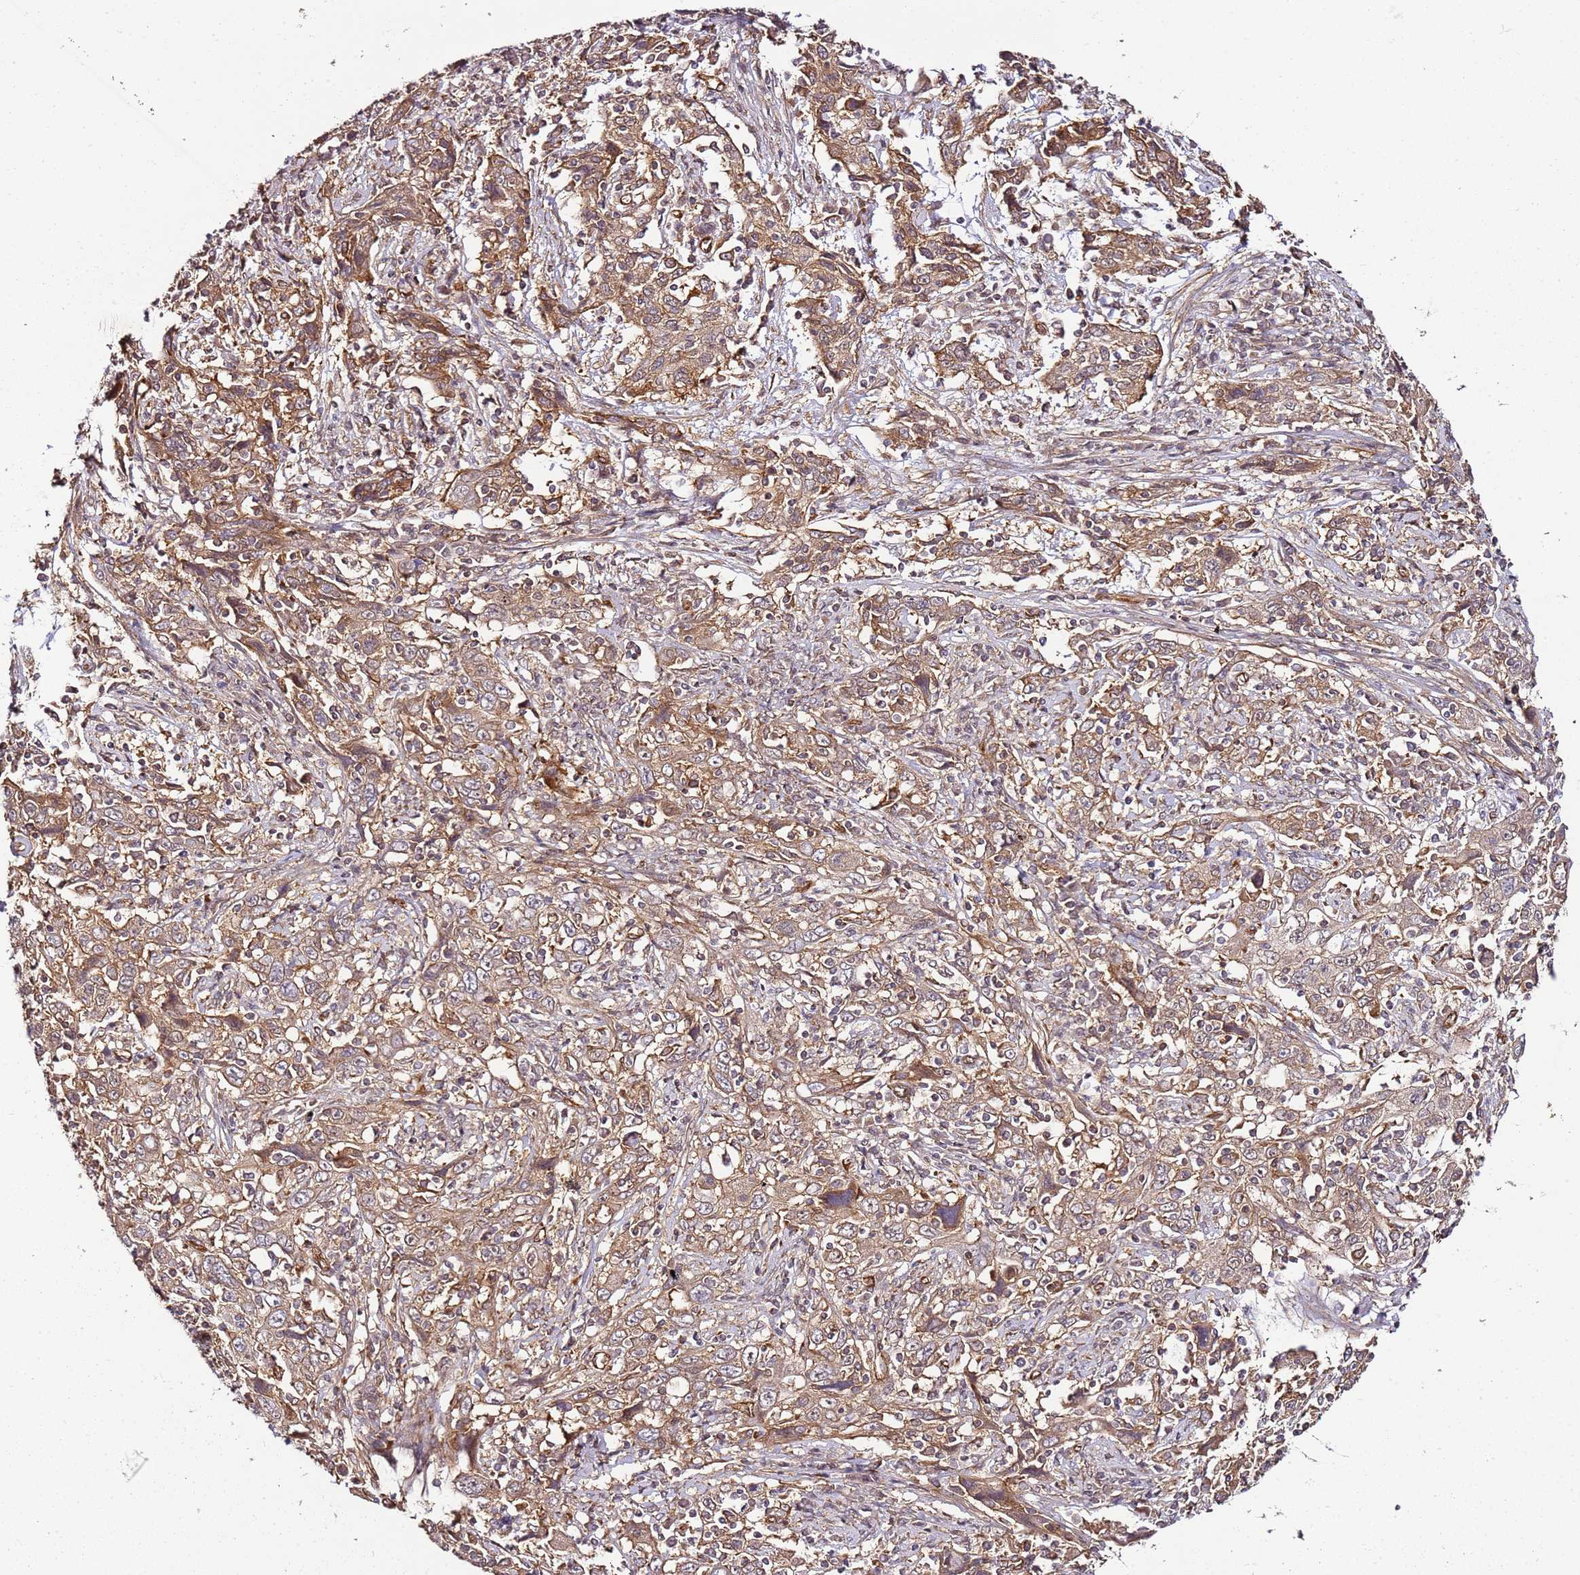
{"staining": {"intensity": "moderate", "quantity": ">75%", "location": "cytoplasmic/membranous"}, "tissue": "cervical cancer", "cell_type": "Tumor cells", "image_type": "cancer", "snomed": [{"axis": "morphology", "description": "Squamous cell carcinoma, NOS"}, {"axis": "topography", "description": "Cervix"}], "caption": "Moderate cytoplasmic/membranous protein positivity is appreciated in about >75% of tumor cells in squamous cell carcinoma (cervical).", "gene": "CCNYL1", "patient": {"sex": "female", "age": 46}}